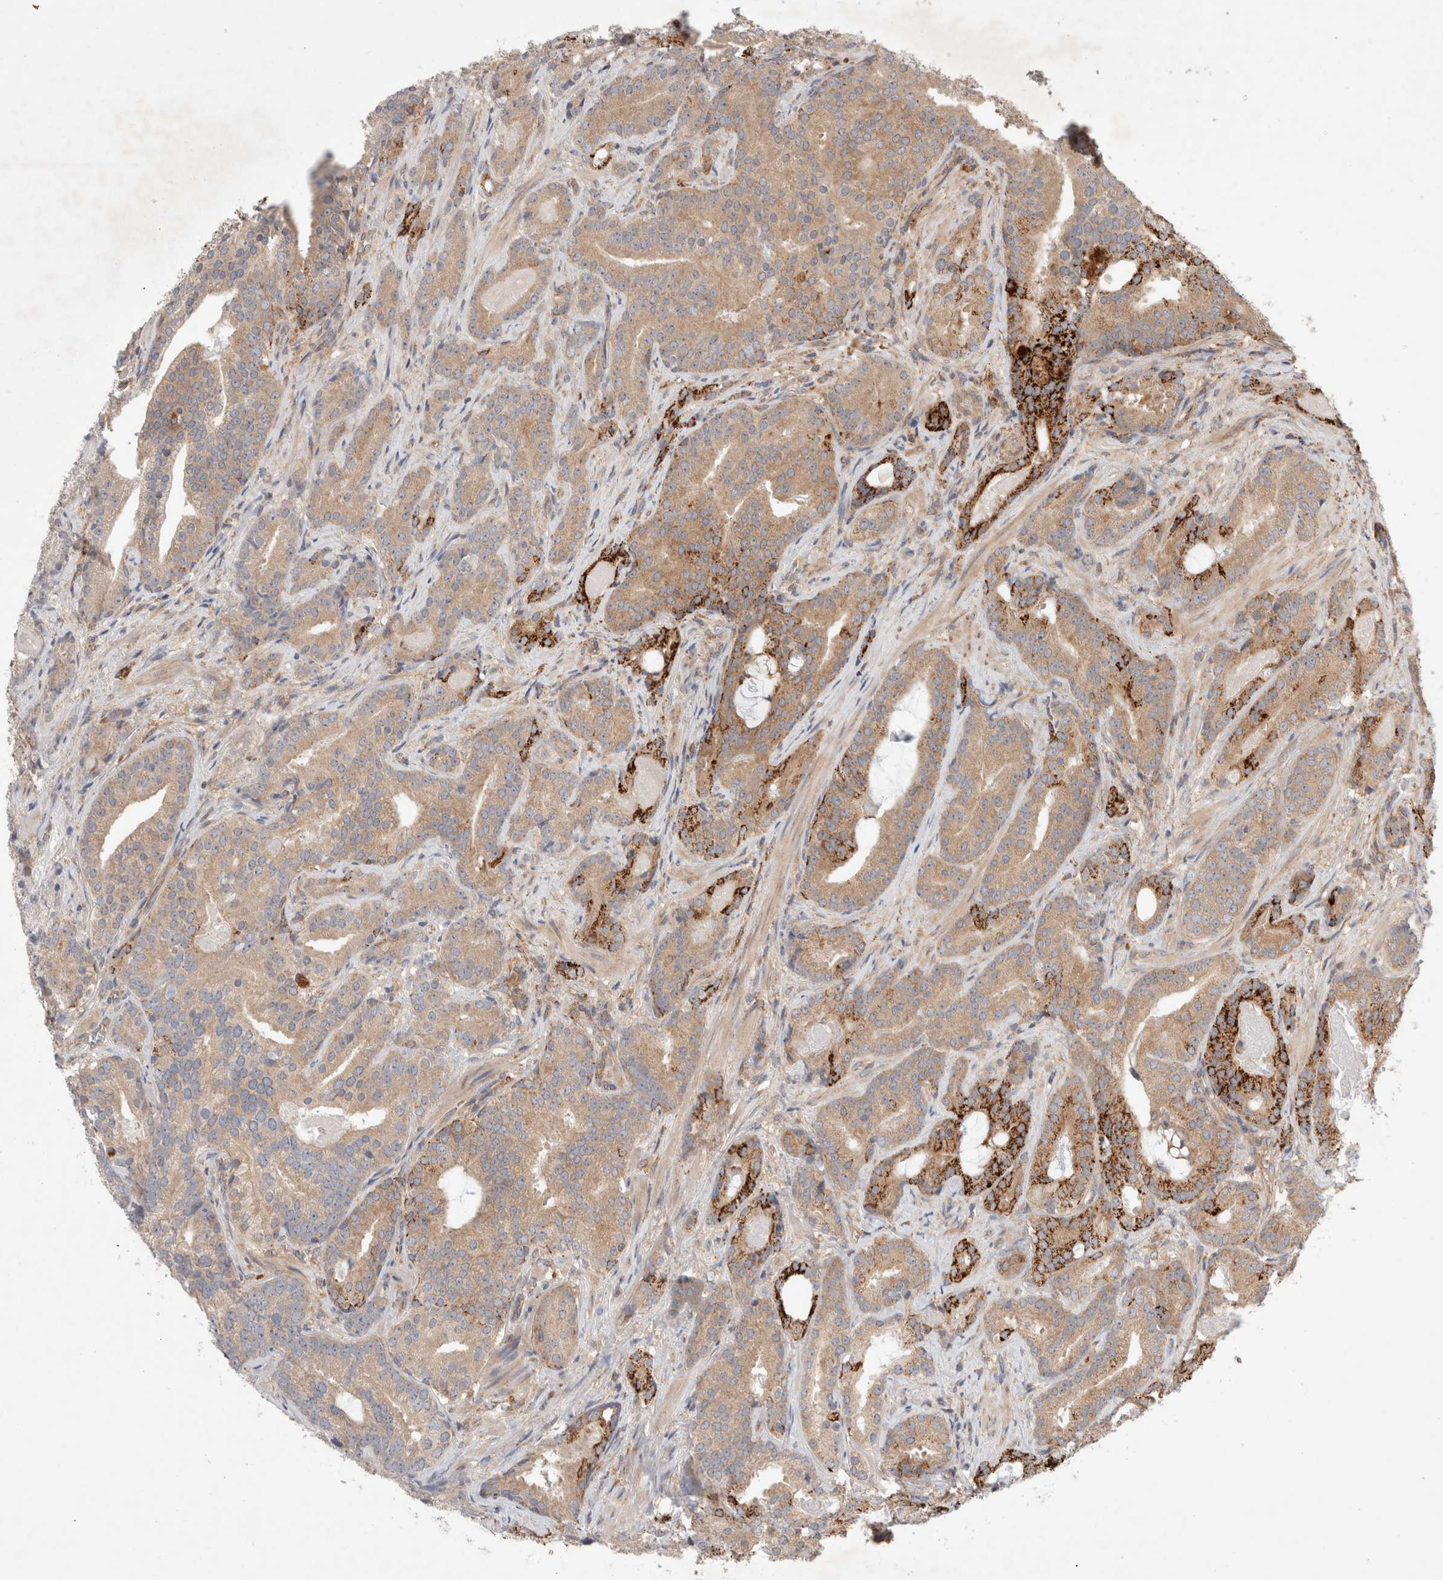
{"staining": {"intensity": "strong", "quantity": "25%-75%", "location": "cytoplasmic/membranous"}, "tissue": "prostate cancer", "cell_type": "Tumor cells", "image_type": "cancer", "snomed": [{"axis": "morphology", "description": "Adenocarcinoma, Low grade"}, {"axis": "topography", "description": "Prostate"}], "caption": "An immunohistochemistry micrograph of tumor tissue is shown. Protein staining in brown highlights strong cytoplasmic/membranous positivity in prostate low-grade adenocarcinoma within tumor cells. (DAB (3,3'-diaminobenzidine) = brown stain, brightfield microscopy at high magnification).", "gene": "HROB", "patient": {"sex": "male", "age": 67}}